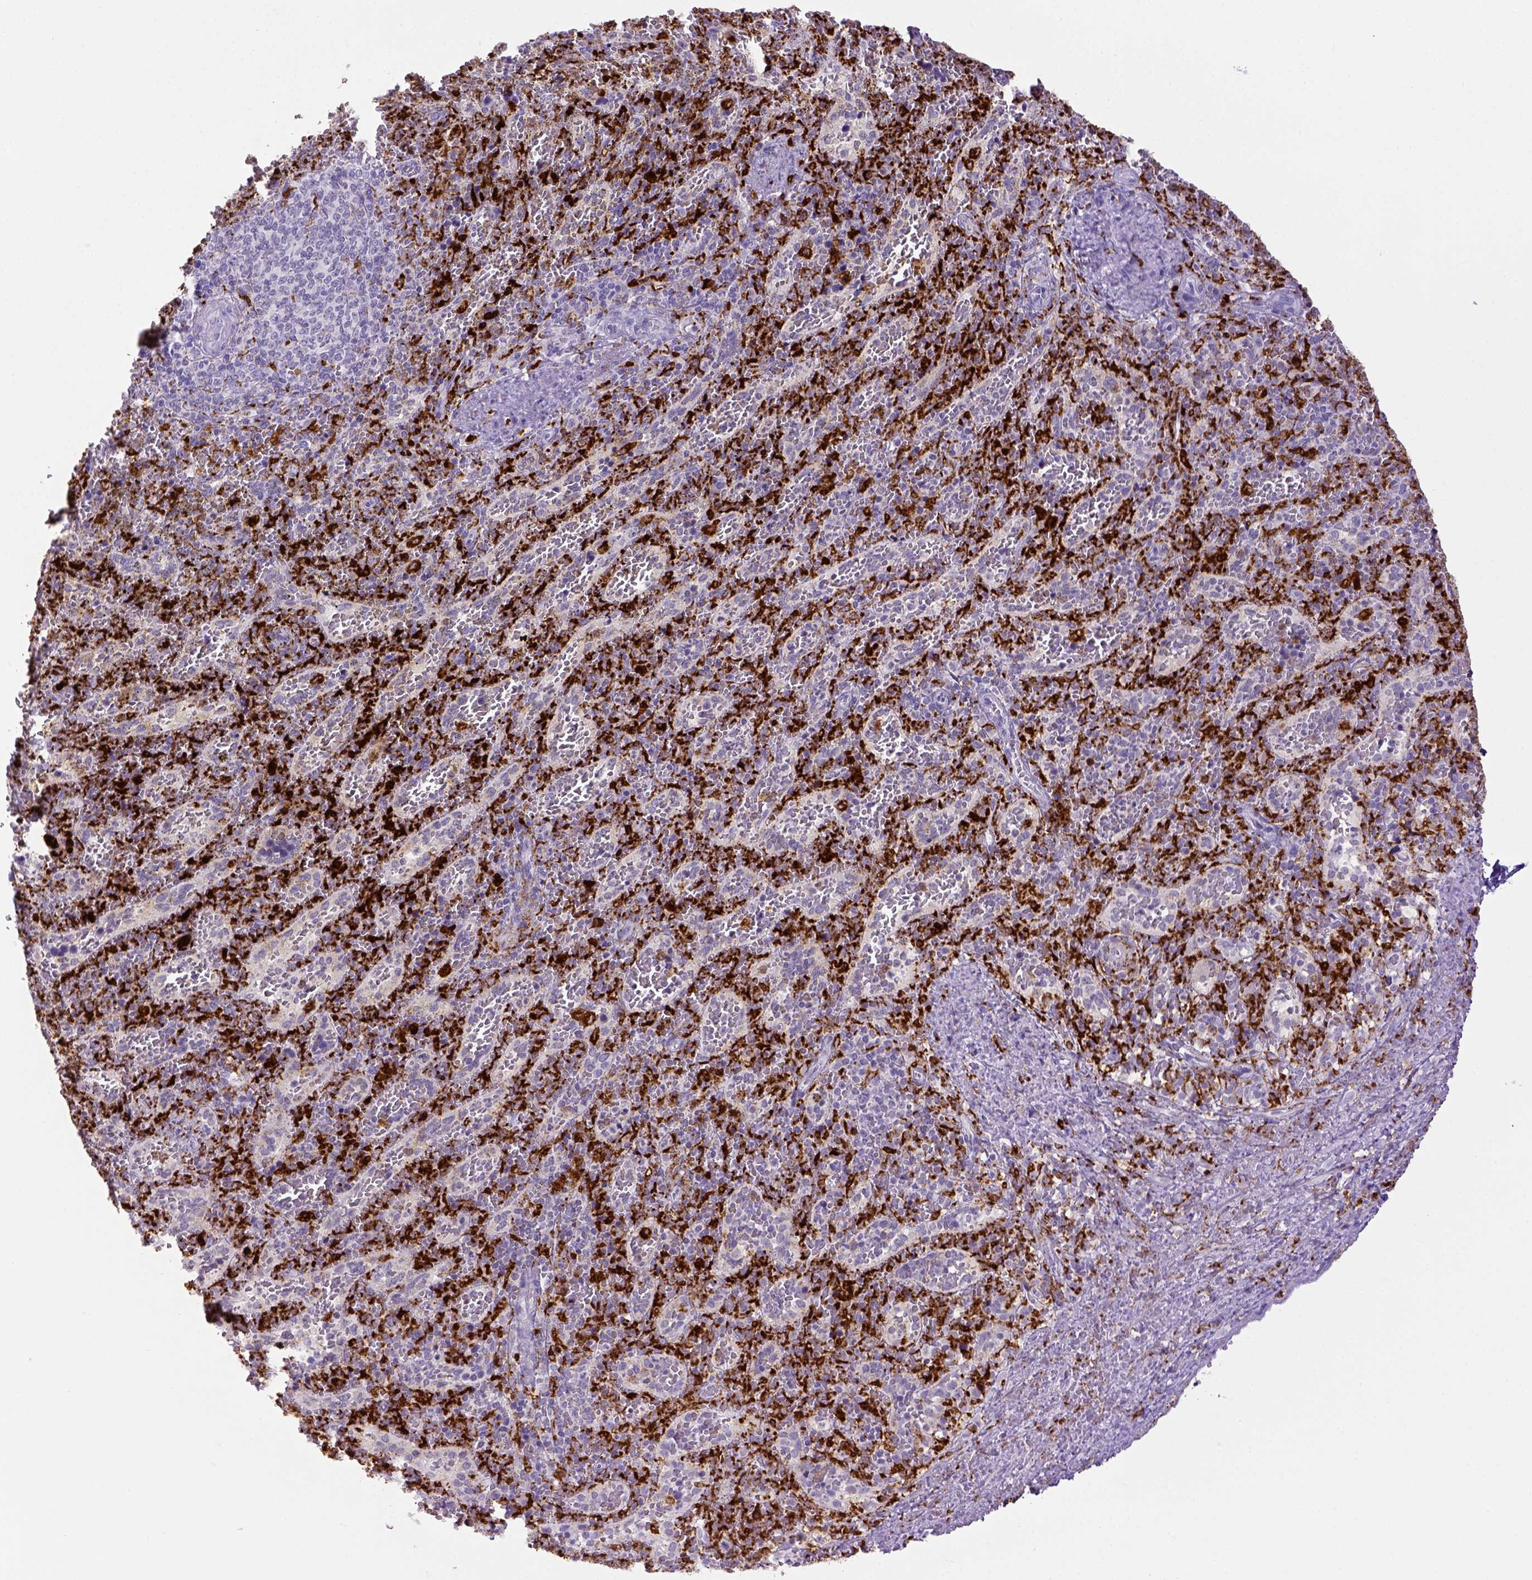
{"staining": {"intensity": "strong", "quantity": "25%-75%", "location": "cytoplasmic/membranous"}, "tissue": "spleen", "cell_type": "Cells in red pulp", "image_type": "normal", "snomed": [{"axis": "morphology", "description": "Normal tissue, NOS"}, {"axis": "topography", "description": "Spleen"}], "caption": "This micrograph reveals immunohistochemistry staining of normal spleen, with high strong cytoplasmic/membranous positivity in about 25%-75% of cells in red pulp.", "gene": "CD68", "patient": {"sex": "female", "age": 50}}